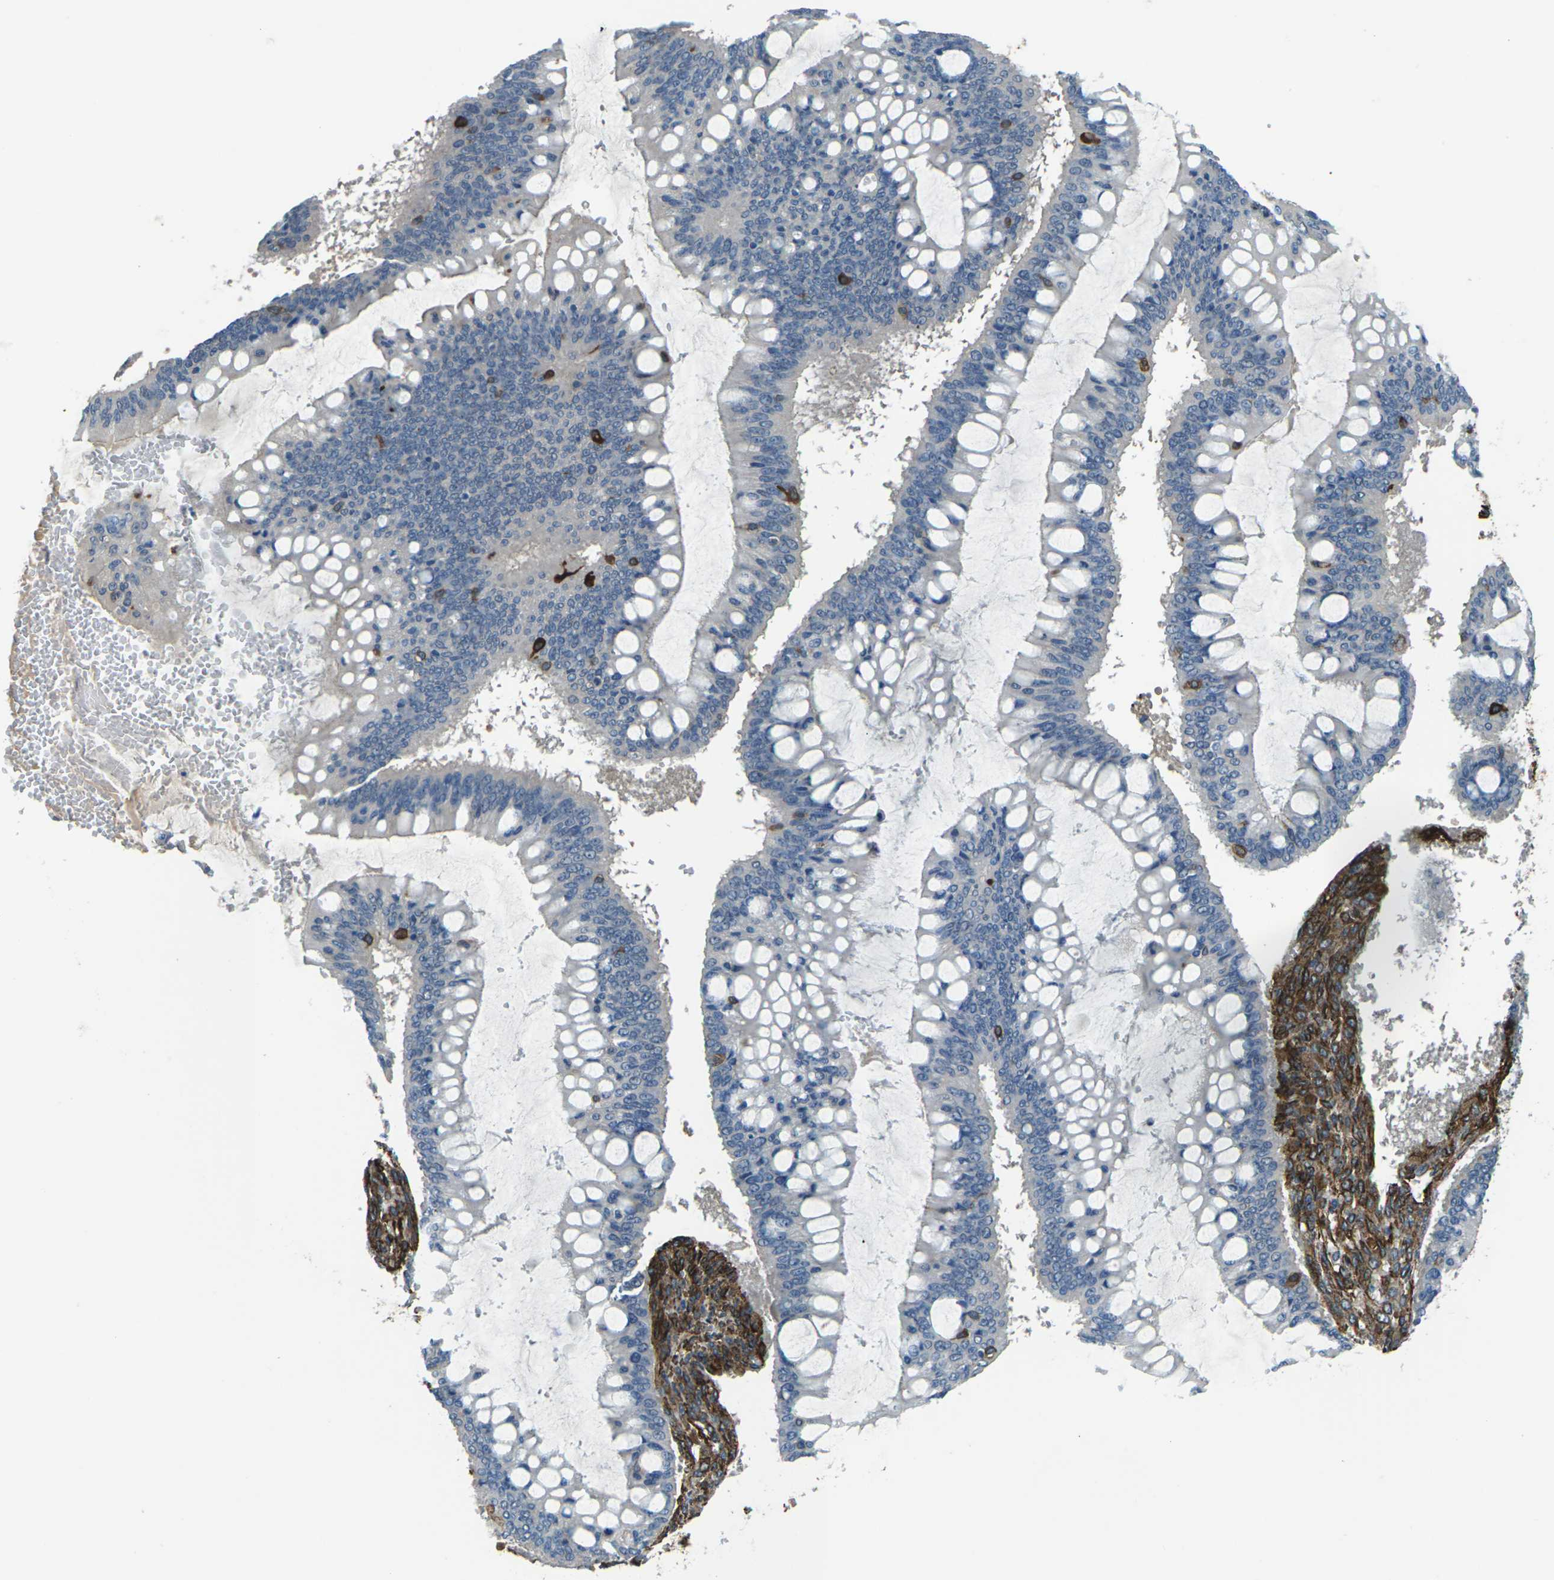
{"staining": {"intensity": "negative", "quantity": "none", "location": "none"}, "tissue": "ovarian cancer", "cell_type": "Tumor cells", "image_type": "cancer", "snomed": [{"axis": "morphology", "description": "Cystadenocarcinoma, mucinous, NOS"}, {"axis": "topography", "description": "Ovary"}], "caption": "Immunohistochemical staining of human ovarian cancer demonstrates no significant staining in tumor cells. (Stains: DAB (3,3'-diaminobenzidine) IHC with hematoxylin counter stain, Microscopy: brightfield microscopy at high magnification).", "gene": "GRAMD1C", "patient": {"sex": "female", "age": 73}}